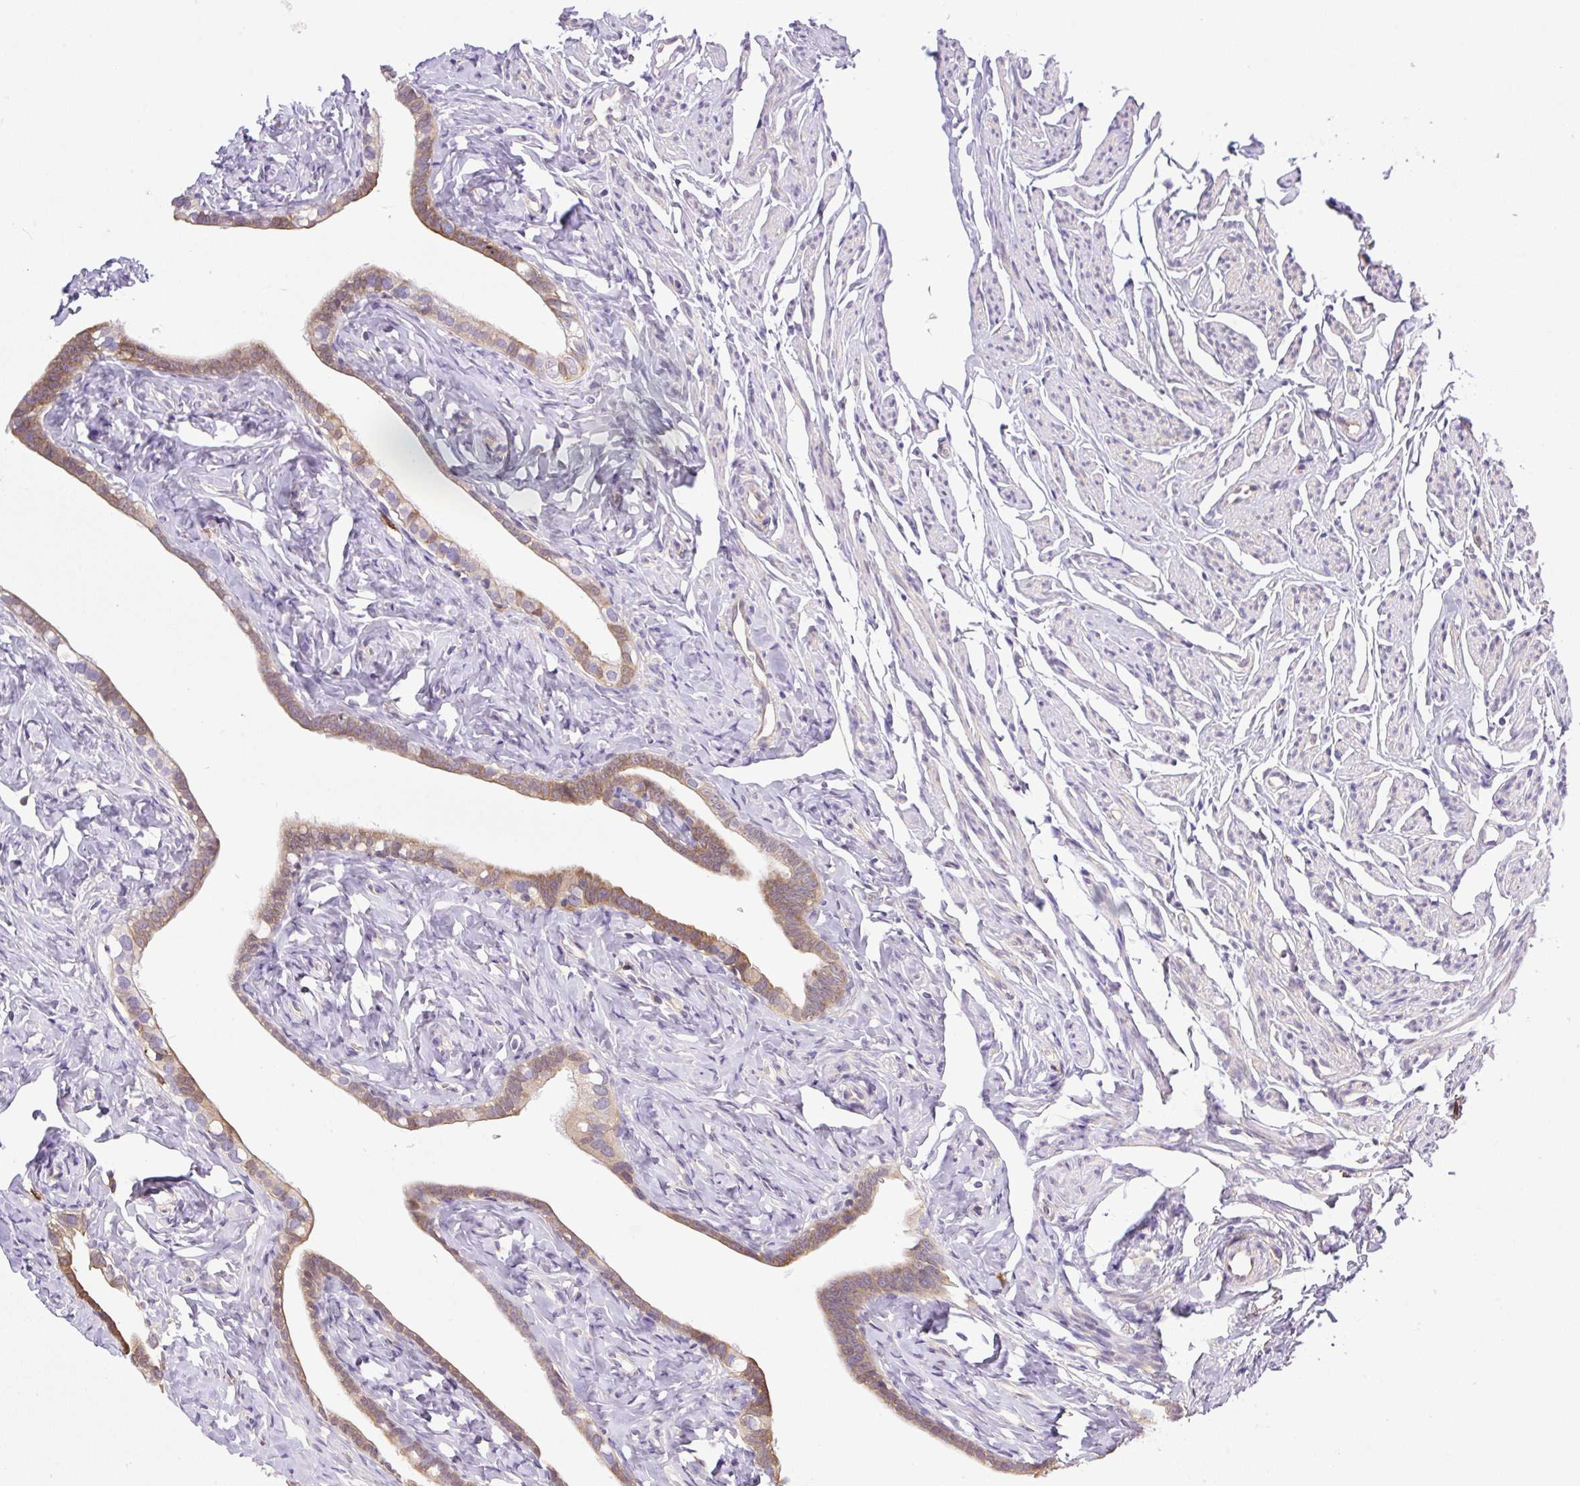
{"staining": {"intensity": "moderate", "quantity": ">75%", "location": "cytoplasmic/membranous"}, "tissue": "fallopian tube", "cell_type": "Glandular cells", "image_type": "normal", "snomed": [{"axis": "morphology", "description": "Normal tissue, NOS"}, {"axis": "topography", "description": "Fallopian tube"}], "caption": "Glandular cells exhibit medium levels of moderate cytoplasmic/membranous staining in approximately >75% of cells in unremarkable fallopian tube. (IHC, brightfield microscopy, high magnification).", "gene": "CAMK2A", "patient": {"sex": "female", "age": 66}}